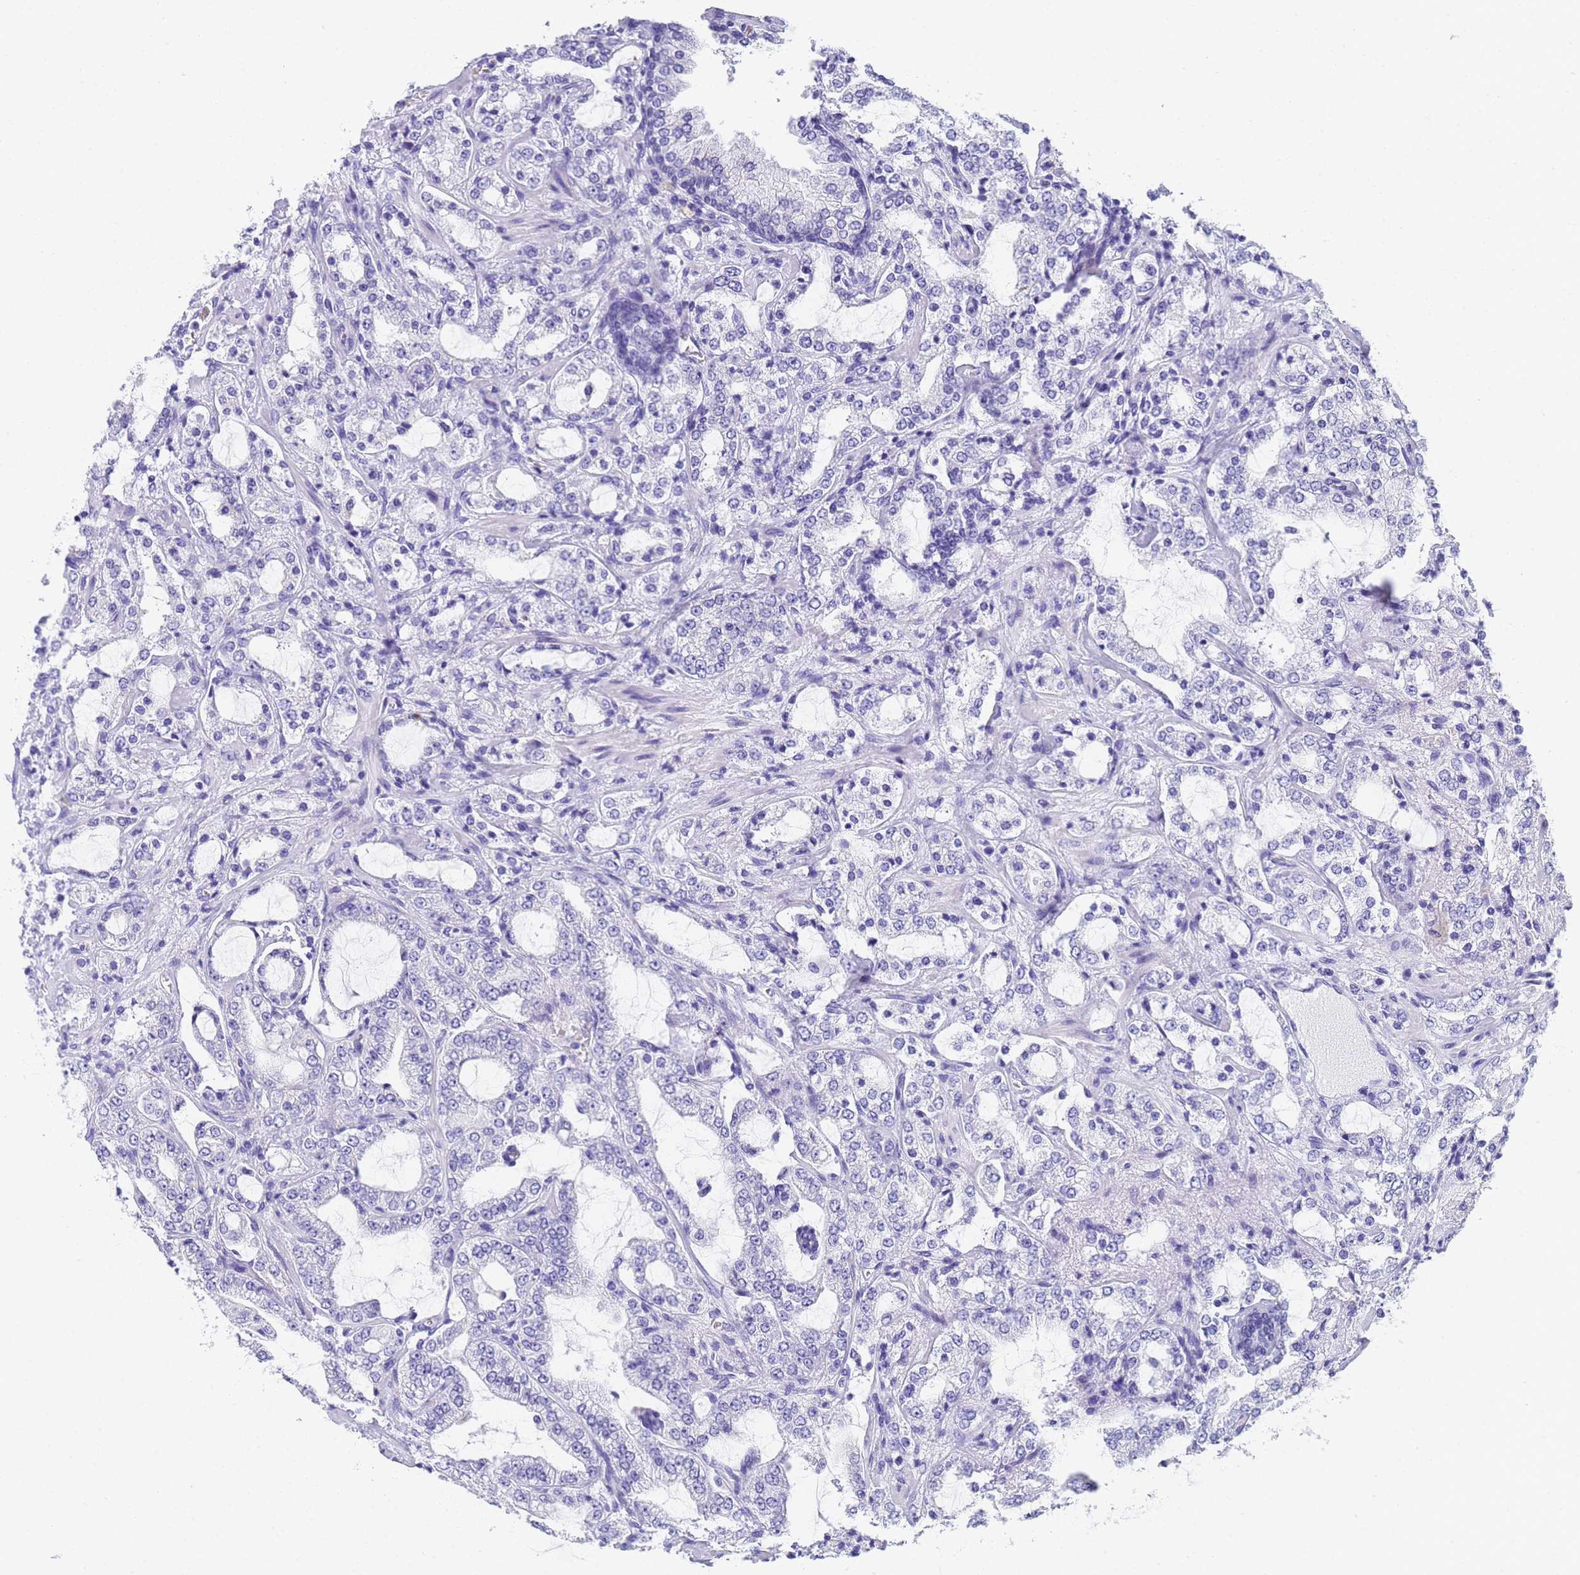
{"staining": {"intensity": "negative", "quantity": "none", "location": "none"}, "tissue": "prostate cancer", "cell_type": "Tumor cells", "image_type": "cancer", "snomed": [{"axis": "morphology", "description": "Adenocarcinoma, High grade"}, {"axis": "topography", "description": "Prostate"}], "caption": "Human prostate high-grade adenocarcinoma stained for a protein using immunohistochemistry (IHC) shows no expression in tumor cells.", "gene": "STATH", "patient": {"sex": "male", "age": 64}}